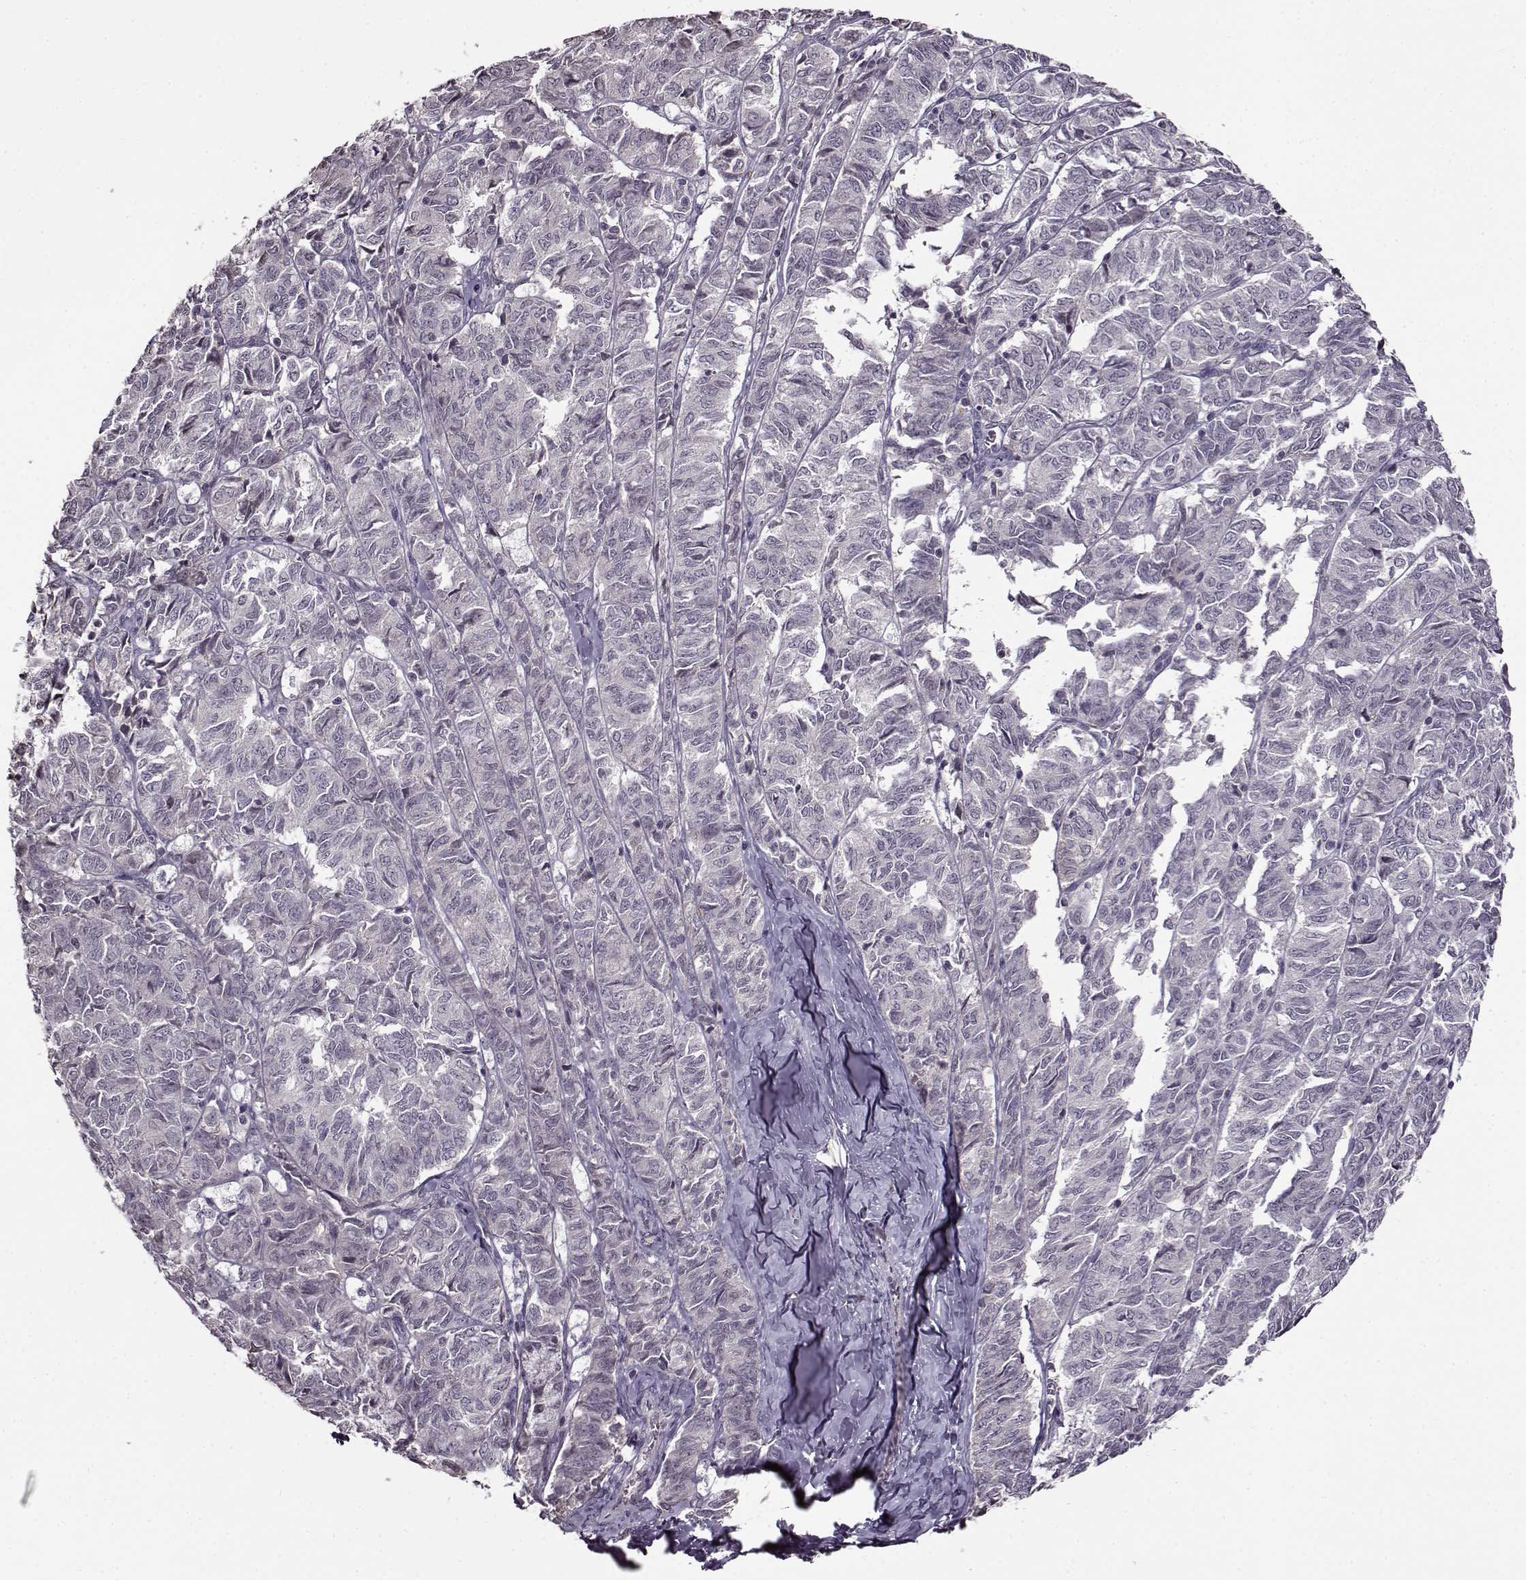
{"staining": {"intensity": "negative", "quantity": "none", "location": "none"}, "tissue": "ovarian cancer", "cell_type": "Tumor cells", "image_type": "cancer", "snomed": [{"axis": "morphology", "description": "Carcinoma, endometroid"}, {"axis": "topography", "description": "Ovary"}], "caption": "Human endometroid carcinoma (ovarian) stained for a protein using immunohistochemistry (IHC) shows no expression in tumor cells.", "gene": "FSHB", "patient": {"sex": "female", "age": 80}}